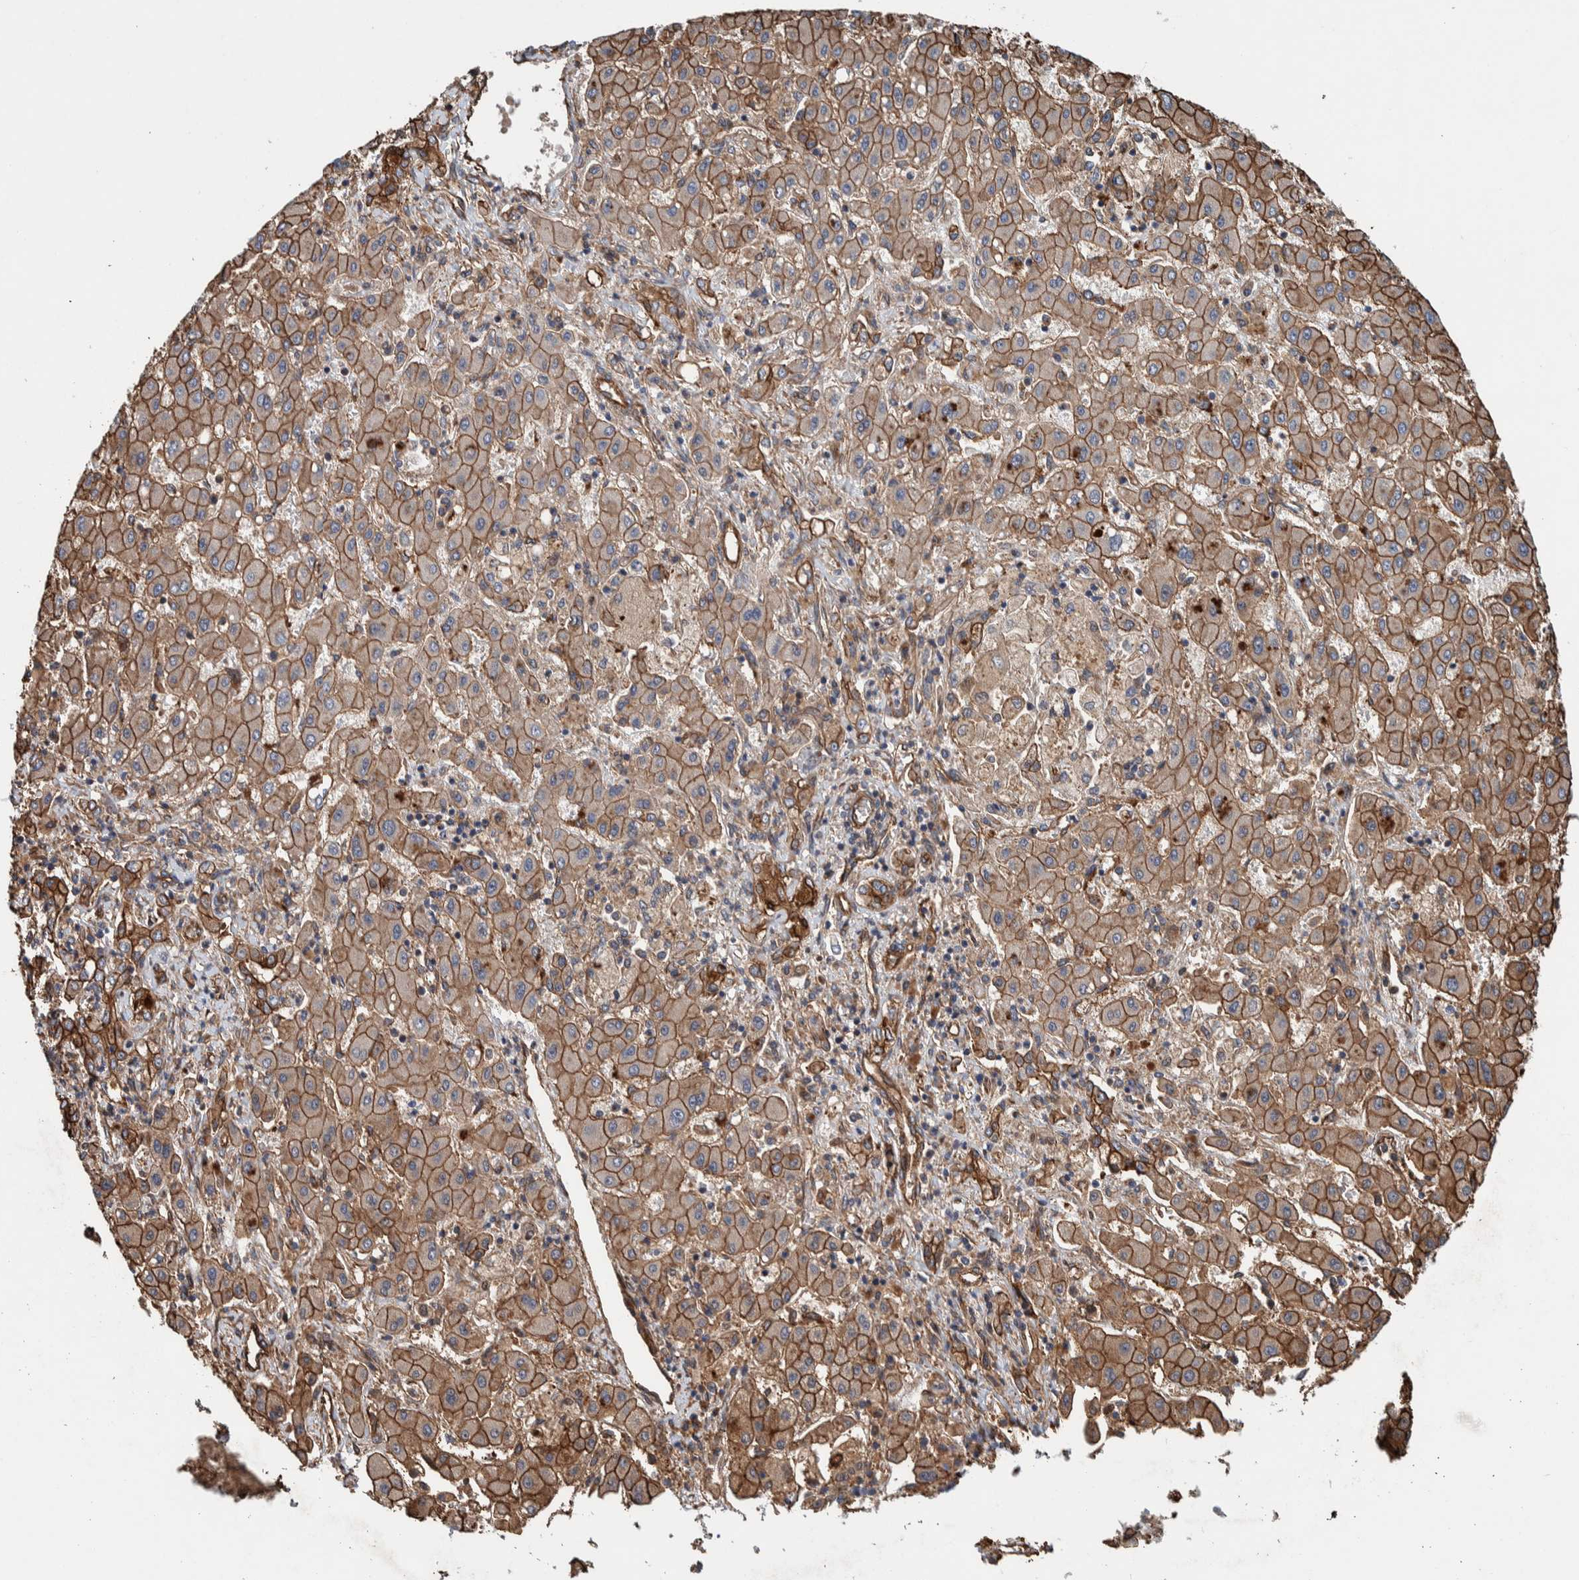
{"staining": {"intensity": "moderate", "quantity": ">75%", "location": "cytoplasmic/membranous"}, "tissue": "liver cancer", "cell_type": "Tumor cells", "image_type": "cancer", "snomed": [{"axis": "morphology", "description": "Cholangiocarcinoma"}, {"axis": "topography", "description": "Liver"}], "caption": "Protein expression analysis of human cholangiocarcinoma (liver) reveals moderate cytoplasmic/membranous expression in about >75% of tumor cells.", "gene": "PKD1L1", "patient": {"sex": "male", "age": 50}}